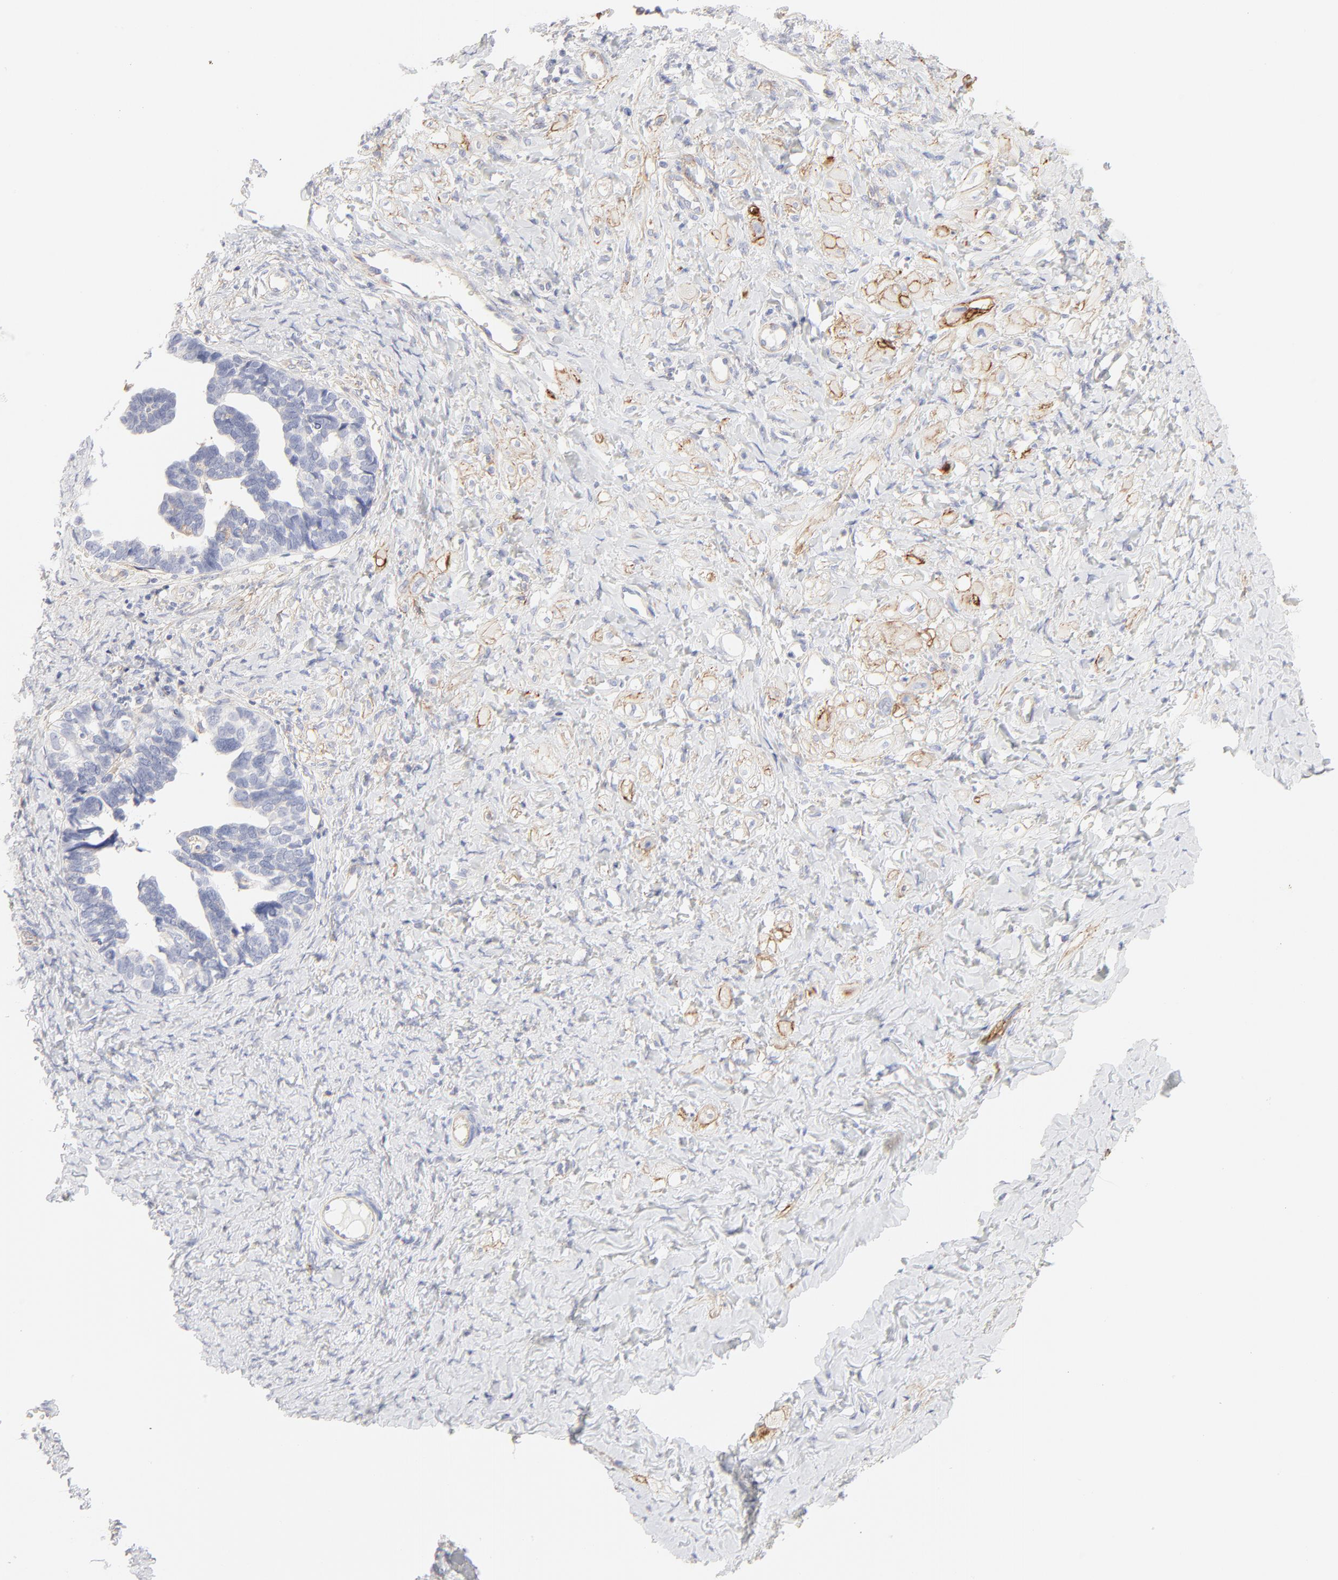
{"staining": {"intensity": "negative", "quantity": "none", "location": "none"}, "tissue": "ovarian cancer", "cell_type": "Tumor cells", "image_type": "cancer", "snomed": [{"axis": "morphology", "description": "Cystadenocarcinoma, serous, NOS"}, {"axis": "topography", "description": "Ovary"}], "caption": "There is no significant positivity in tumor cells of ovarian cancer (serous cystadenocarcinoma). (DAB immunohistochemistry (IHC) visualized using brightfield microscopy, high magnification).", "gene": "ITGA5", "patient": {"sex": "female", "age": 77}}